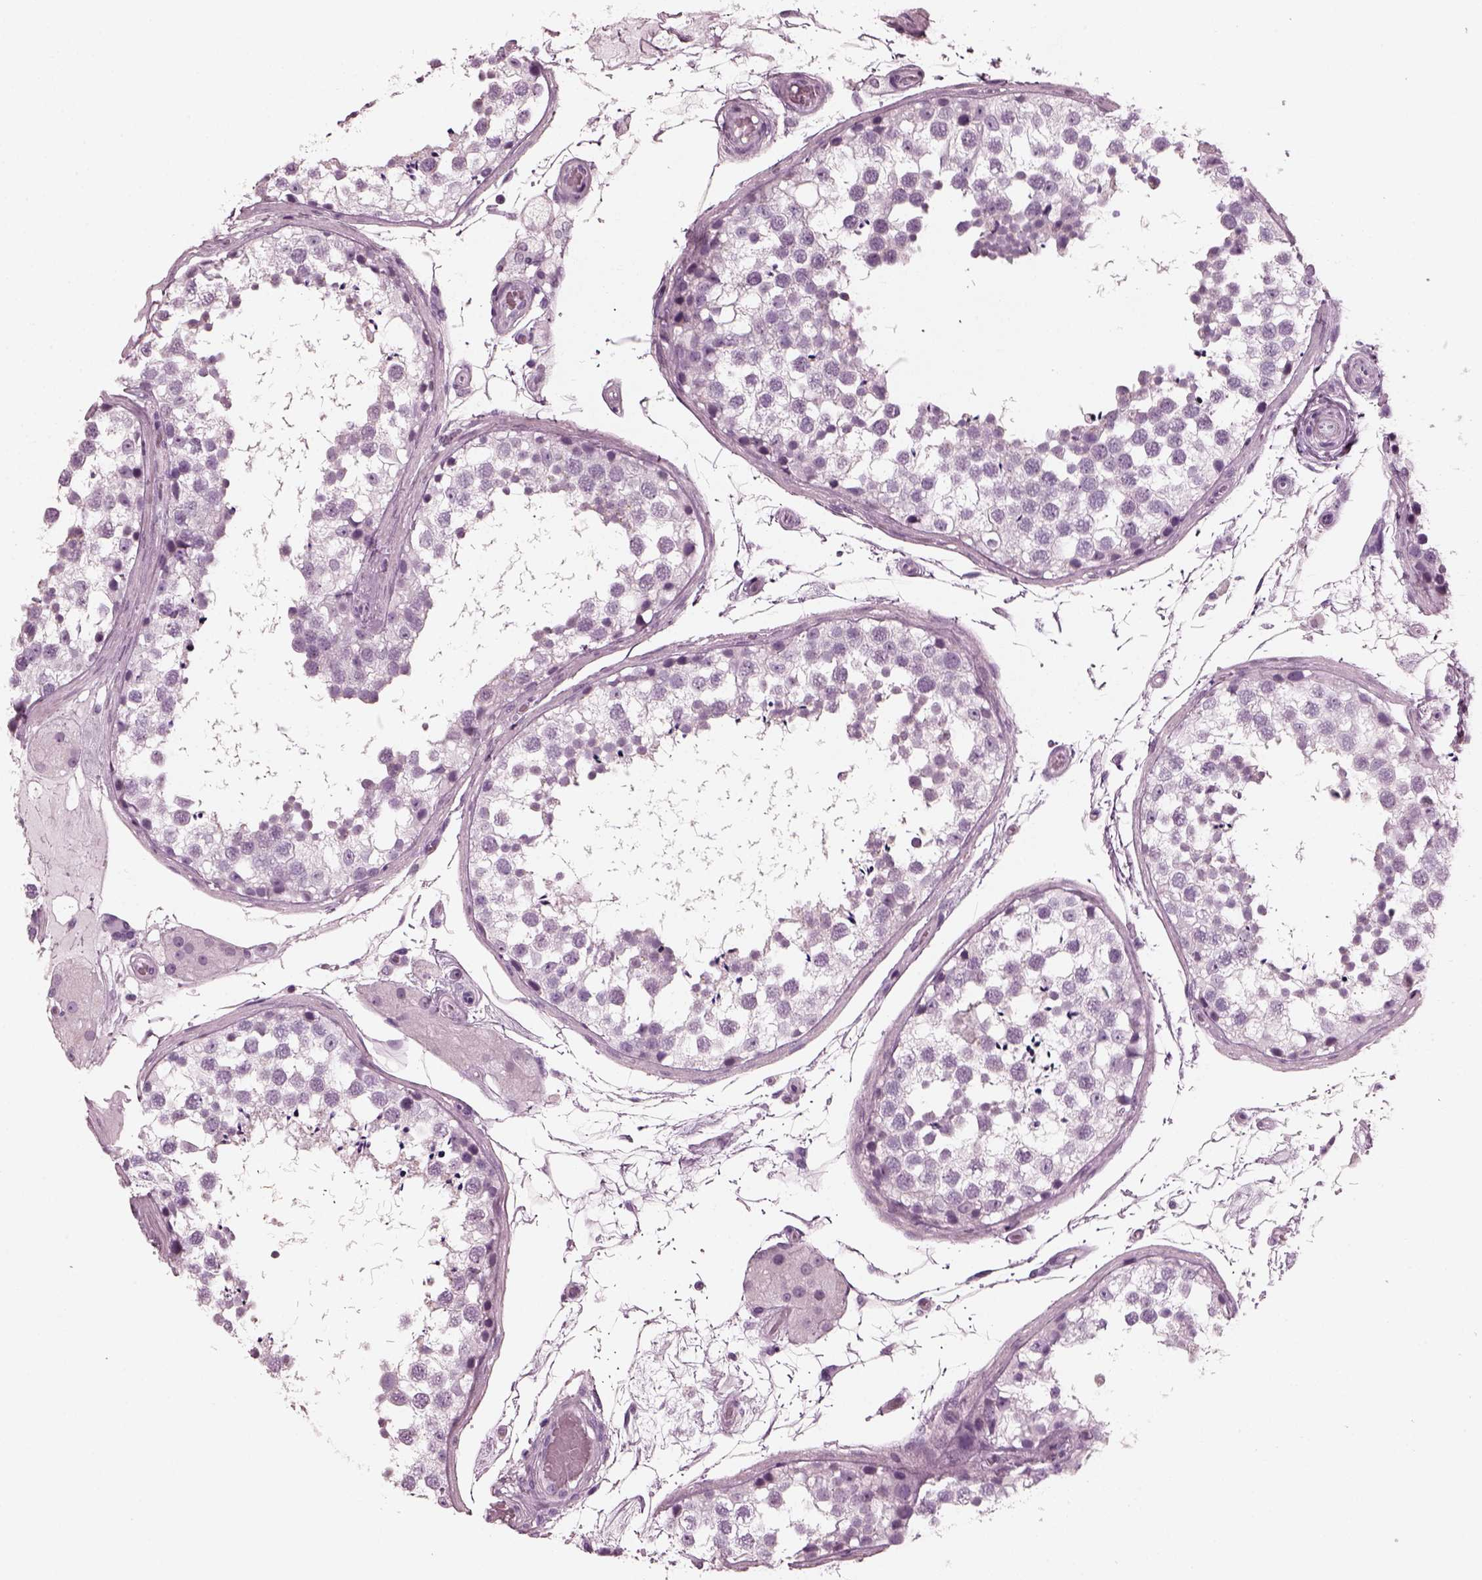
{"staining": {"intensity": "negative", "quantity": "none", "location": "none"}, "tissue": "testis", "cell_type": "Cells in seminiferous ducts", "image_type": "normal", "snomed": [{"axis": "morphology", "description": "Normal tissue, NOS"}, {"axis": "morphology", "description": "Seminoma, NOS"}, {"axis": "topography", "description": "Testis"}], "caption": "DAB (3,3'-diaminobenzidine) immunohistochemical staining of benign testis shows no significant expression in cells in seminiferous ducts.", "gene": "RCVRN", "patient": {"sex": "male", "age": 65}}